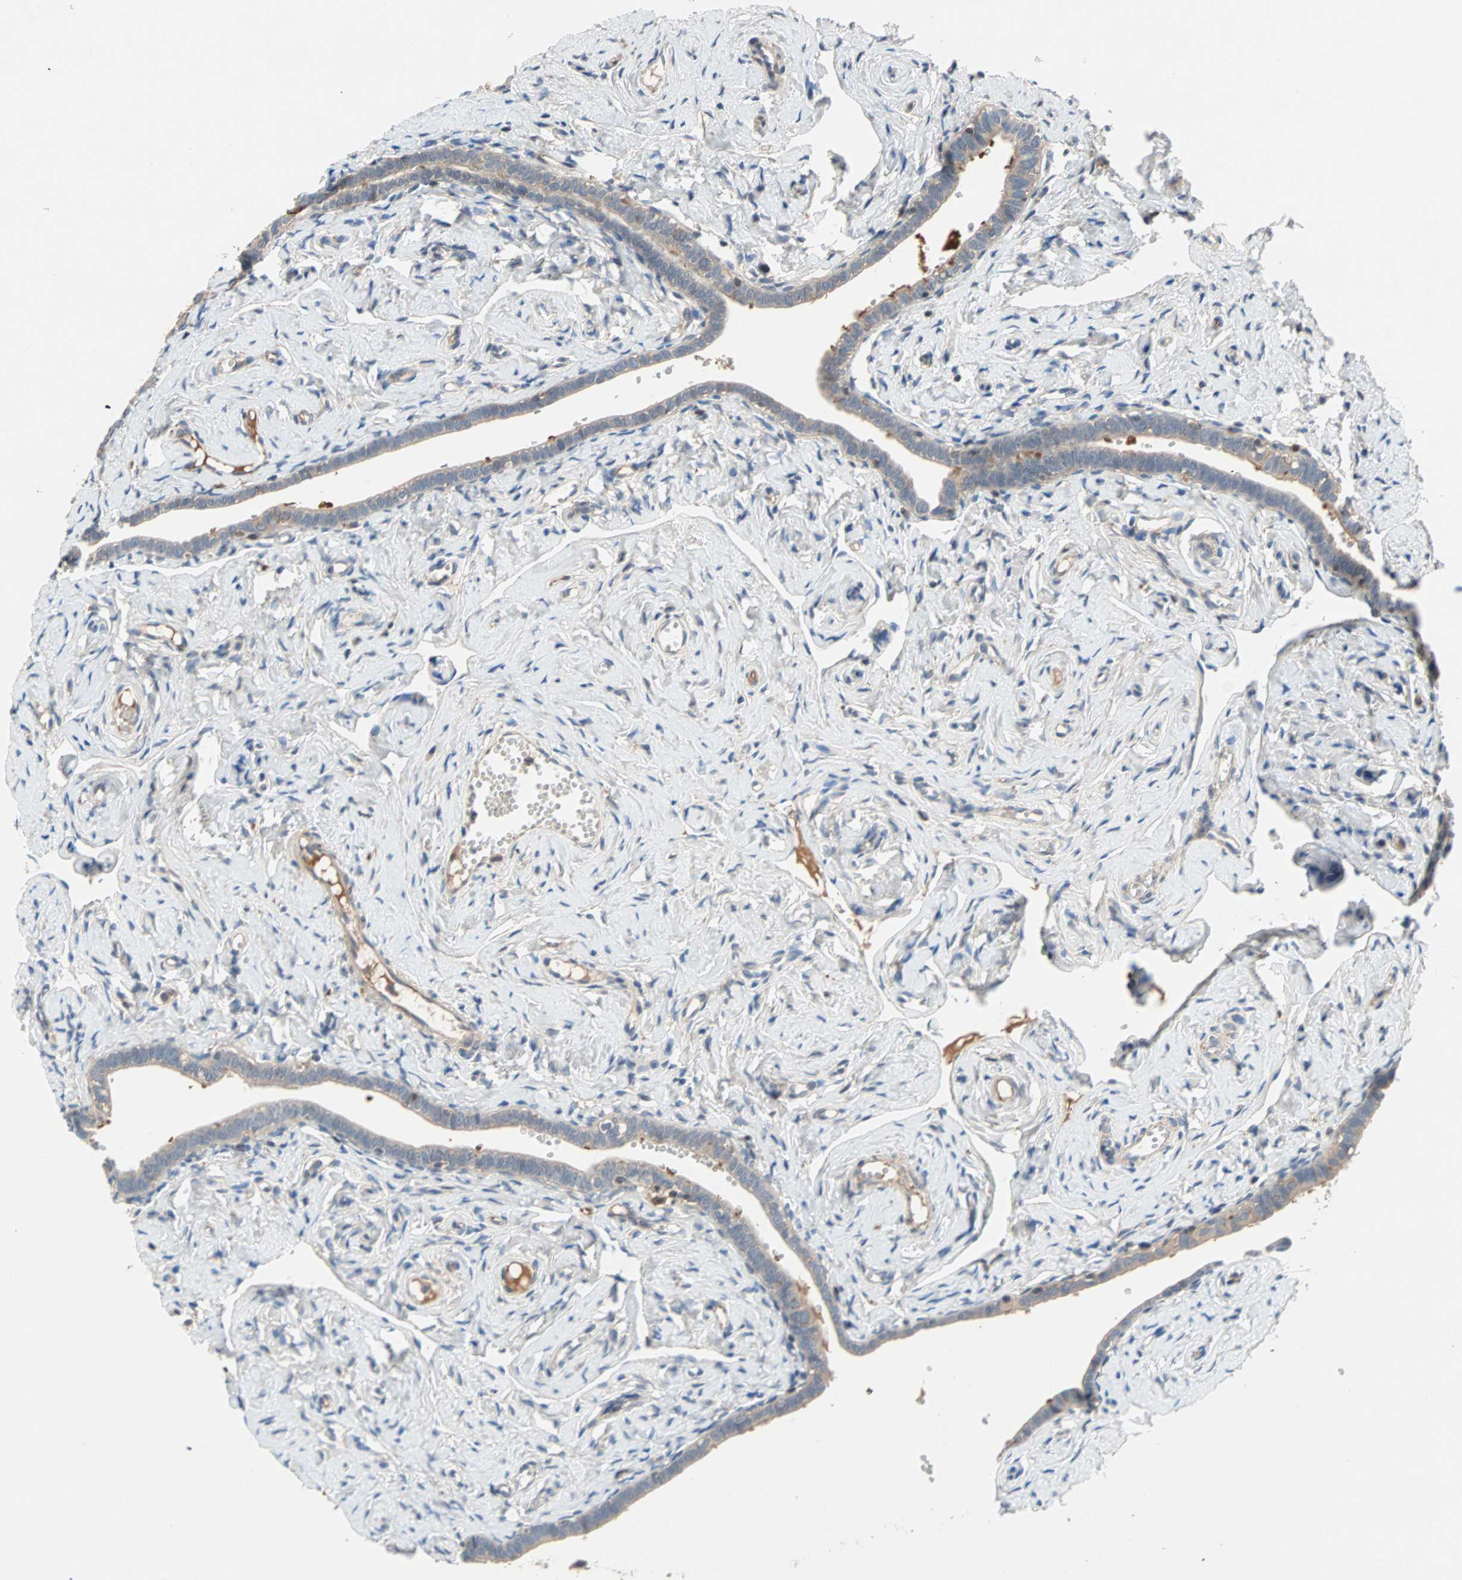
{"staining": {"intensity": "moderate", "quantity": "25%-75%", "location": "cytoplasmic/membranous"}, "tissue": "fallopian tube", "cell_type": "Glandular cells", "image_type": "normal", "snomed": [{"axis": "morphology", "description": "Normal tissue, NOS"}, {"axis": "topography", "description": "Fallopian tube"}], "caption": "A brown stain highlights moderate cytoplasmic/membranous expression of a protein in glandular cells of normal fallopian tube. Immunohistochemistry stains the protein of interest in brown and the nuclei are stained blue.", "gene": "MAP4K1", "patient": {"sex": "female", "age": 71}}